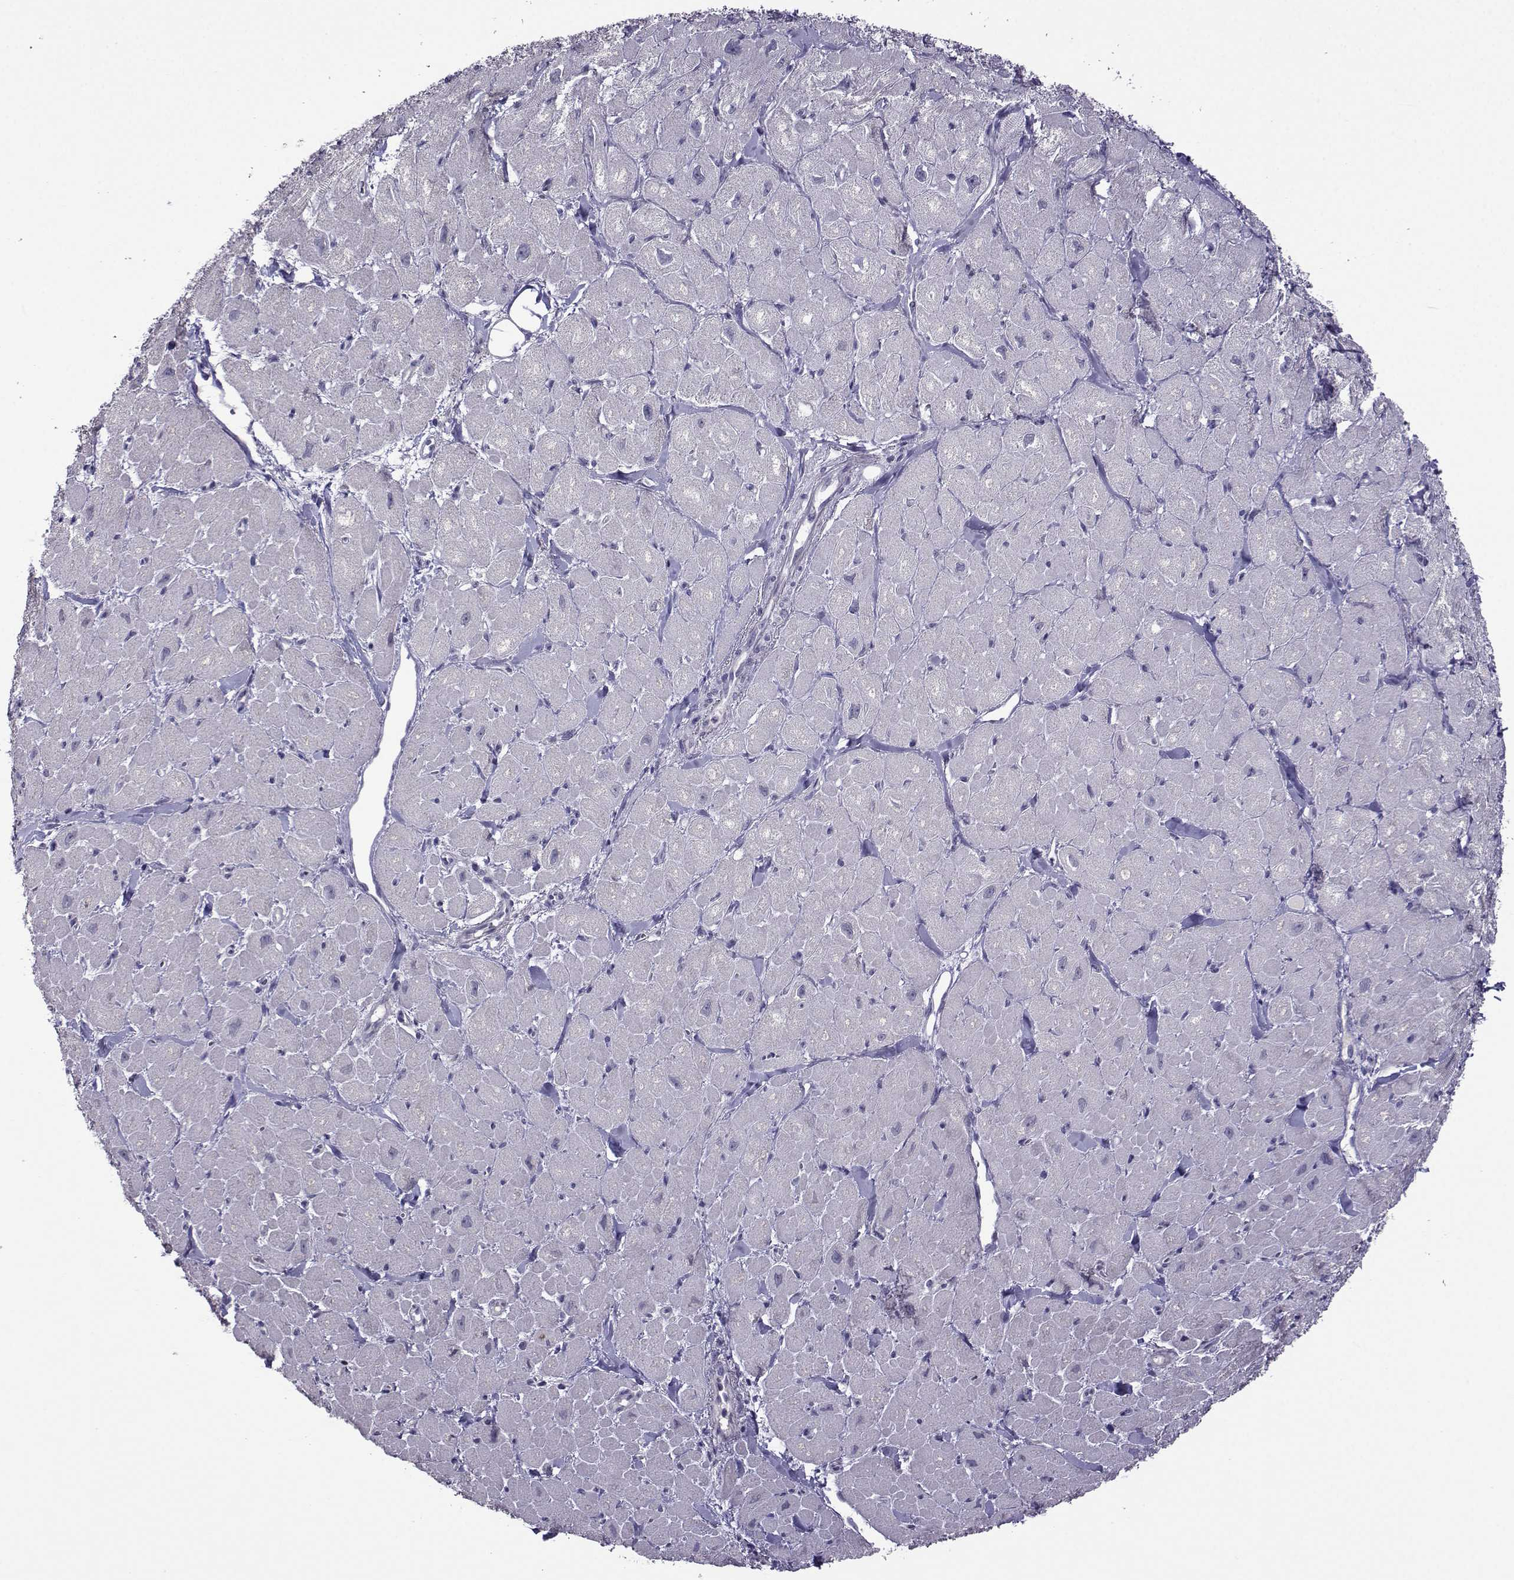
{"staining": {"intensity": "negative", "quantity": "none", "location": "none"}, "tissue": "heart muscle", "cell_type": "Cardiomyocytes", "image_type": "normal", "snomed": [{"axis": "morphology", "description": "Normal tissue, NOS"}, {"axis": "topography", "description": "Heart"}], "caption": "Immunohistochemistry (IHC) micrograph of benign heart muscle: heart muscle stained with DAB (3,3'-diaminobenzidine) reveals no significant protein expression in cardiomyocytes.", "gene": "CRYBB1", "patient": {"sex": "male", "age": 60}}